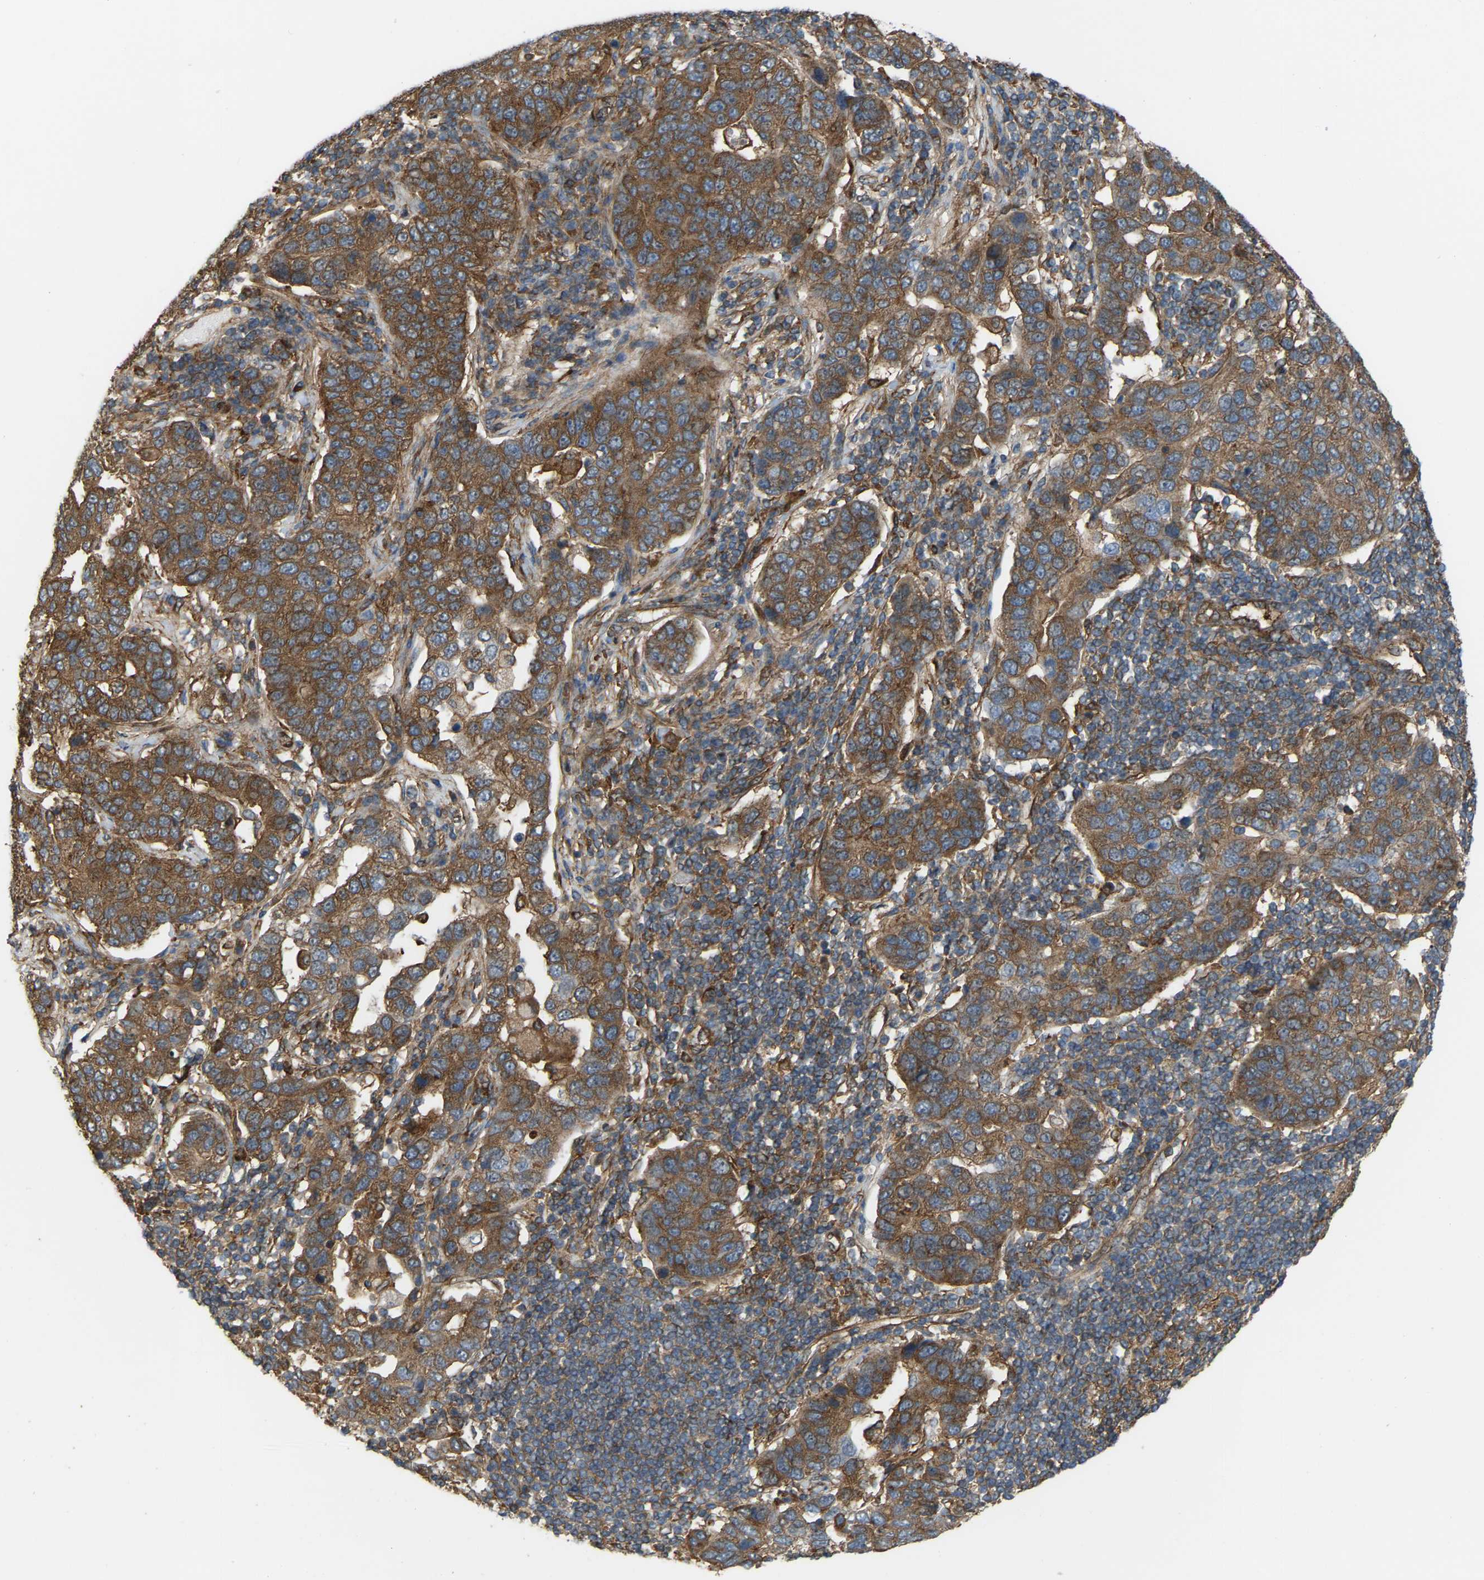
{"staining": {"intensity": "strong", "quantity": ">75%", "location": "cytoplasmic/membranous"}, "tissue": "pancreatic cancer", "cell_type": "Tumor cells", "image_type": "cancer", "snomed": [{"axis": "morphology", "description": "Adenocarcinoma, NOS"}, {"axis": "topography", "description": "Pancreas"}], "caption": "Immunohistochemical staining of adenocarcinoma (pancreatic) shows high levels of strong cytoplasmic/membranous protein staining in approximately >75% of tumor cells. (Stains: DAB in brown, nuclei in blue, Microscopy: brightfield microscopy at high magnification).", "gene": "PICALM", "patient": {"sex": "female", "age": 61}}